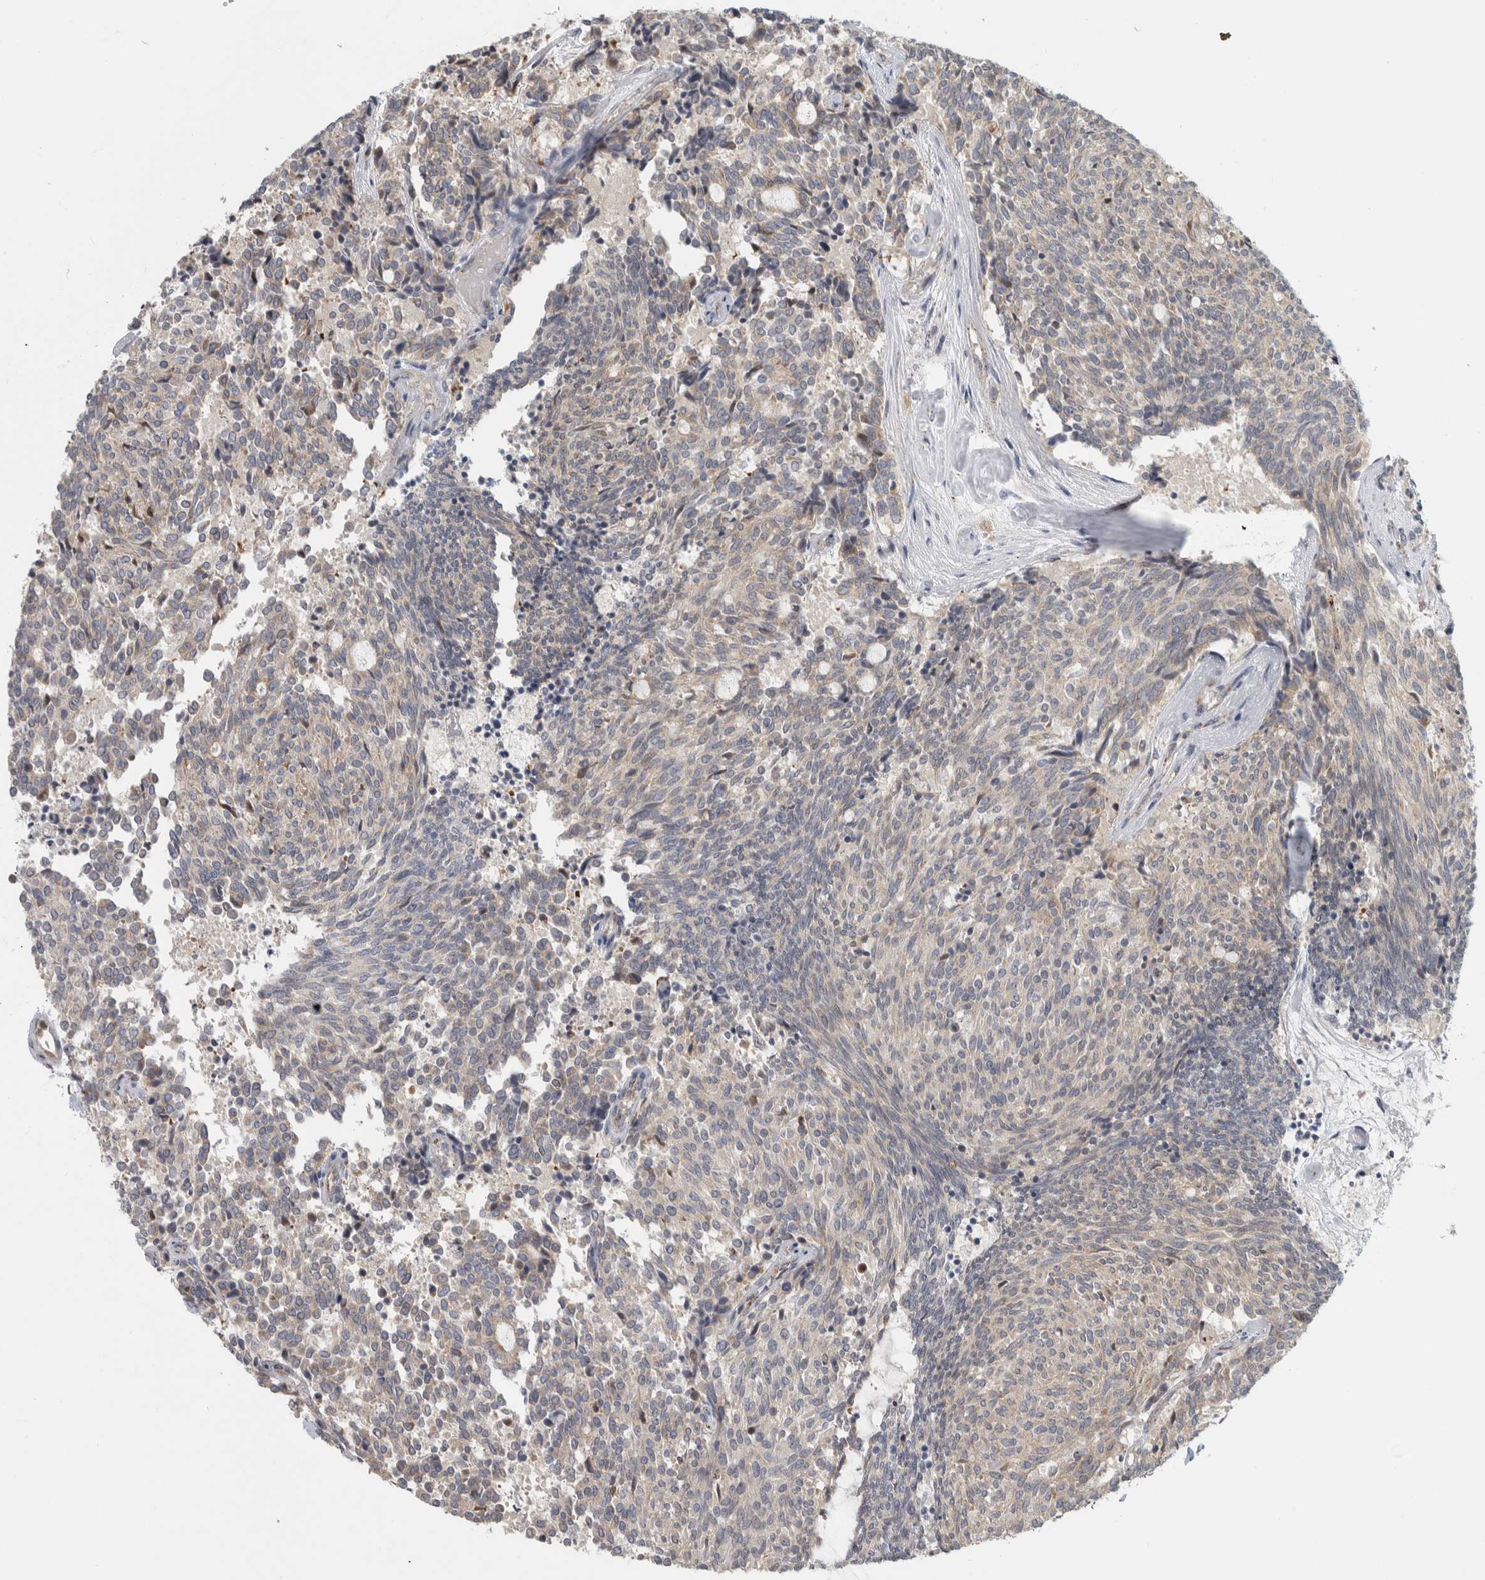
{"staining": {"intensity": "weak", "quantity": "25%-75%", "location": "cytoplasmic/membranous"}, "tissue": "carcinoid", "cell_type": "Tumor cells", "image_type": "cancer", "snomed": [{"axis": "morphology", "description": "Carcinoid, malignant, NOS"}, {"axis": "topography", "description": "Pancreas"}], "caption": "DAB (3,3'-diaminobenzidine) immunohistochemical staining of human malignant carcinoid exhibits weak cytoplasmic/membranous protein expression in about 25%-75% of tumor cells. (IHC, brightfield microscopy, high magnification).", "gene": "RAB18", "patient": {"sex": "female", "age": 54}}